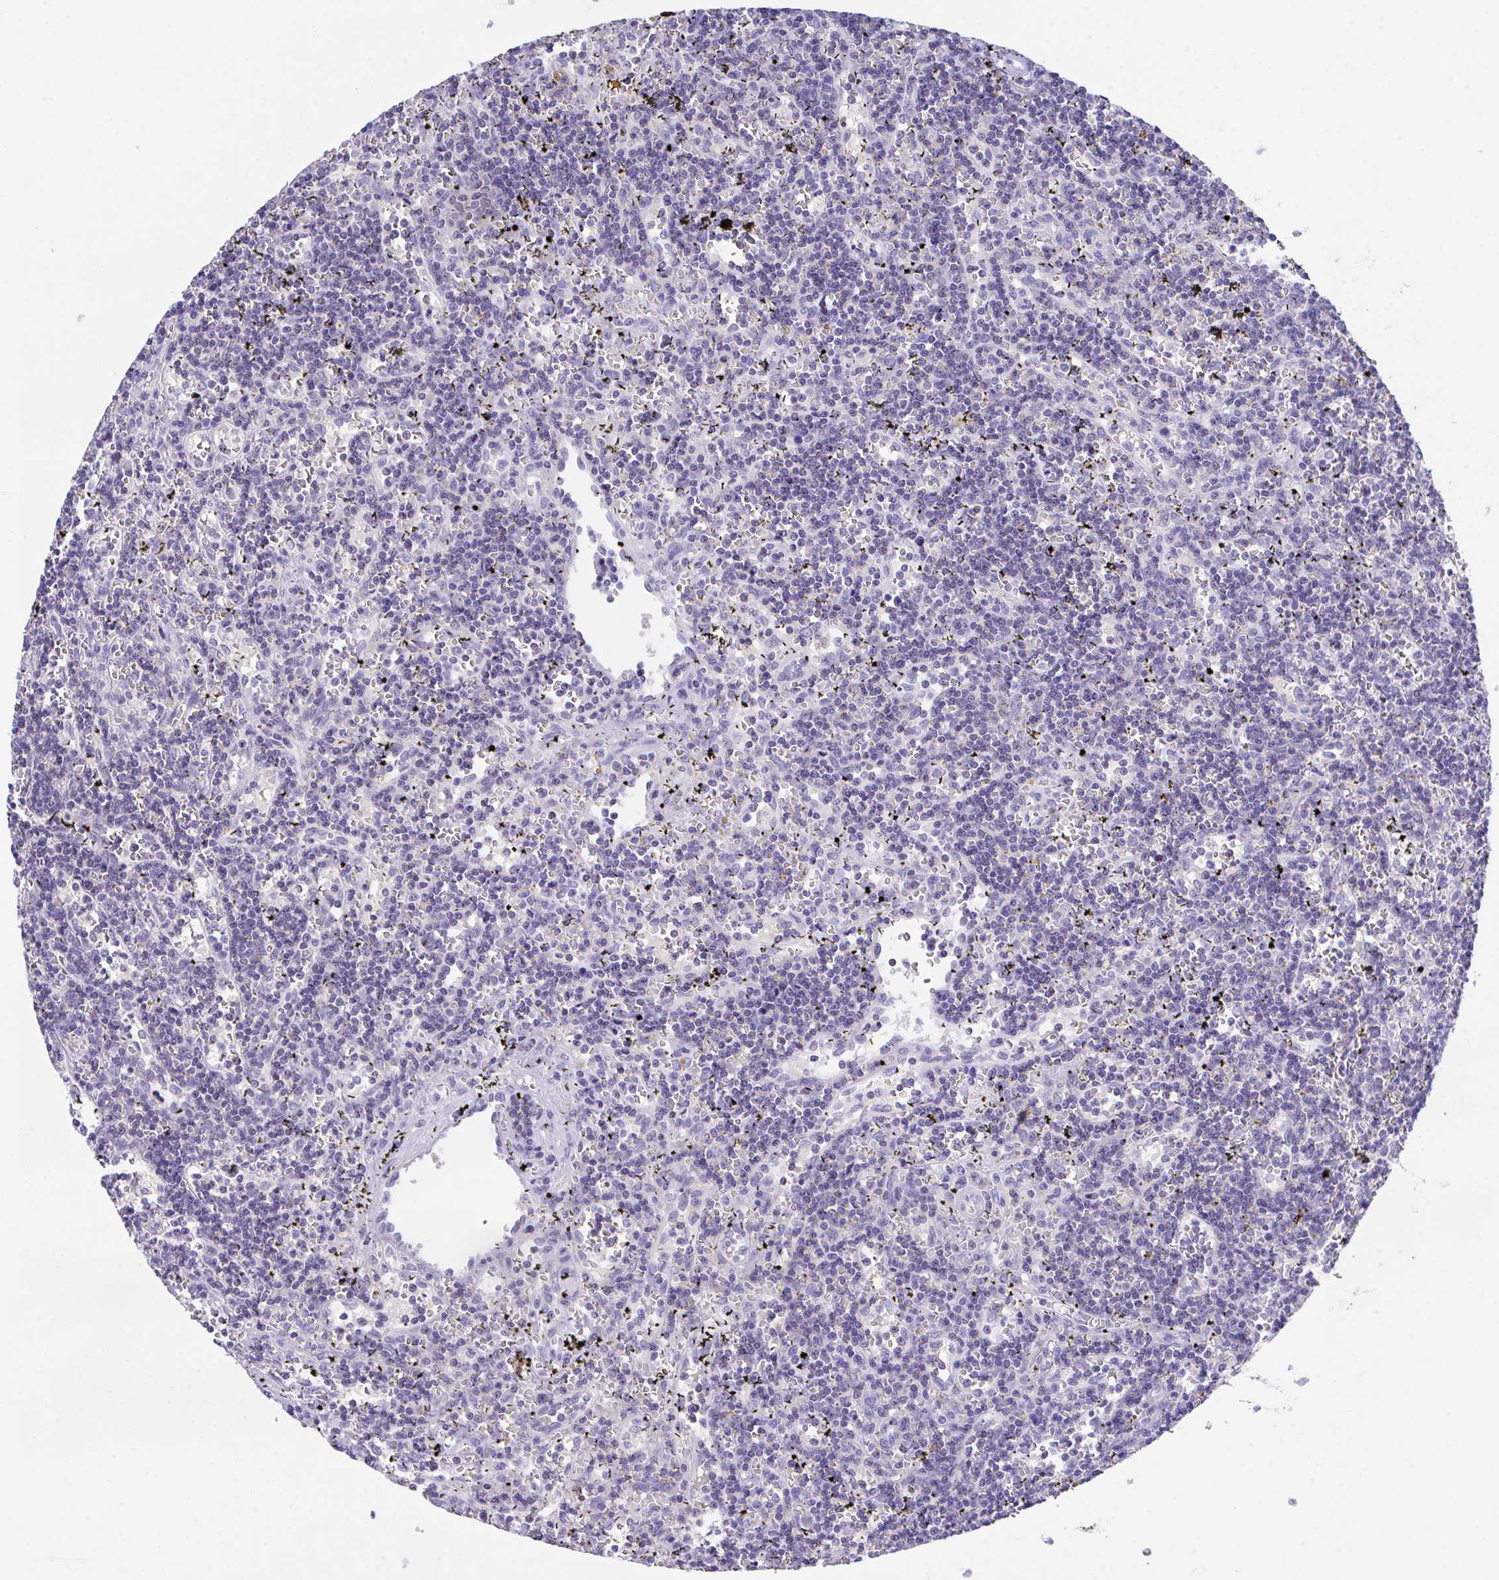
{"staining": {"intensity": "negative", "quantity": "none", "location": "none"}, "tissue": "lymphoma", "cell_type": "Tumor cells", "image_type": "cancer", "snomed": [{"axis": "morphology", "description": "Malignant lymphoma, non-Hodgkin's type, Low grade"}, {"axis": "topography", "description": "Spleen"}], "caption": "Immunohistochemical staining of human malignant lymphoma, non-Hodgkin's type (low-grade) shows no significant positivity in tumor cells.", "gene": "HOXB4", "patient": {"sex": "male", "age": 60}}